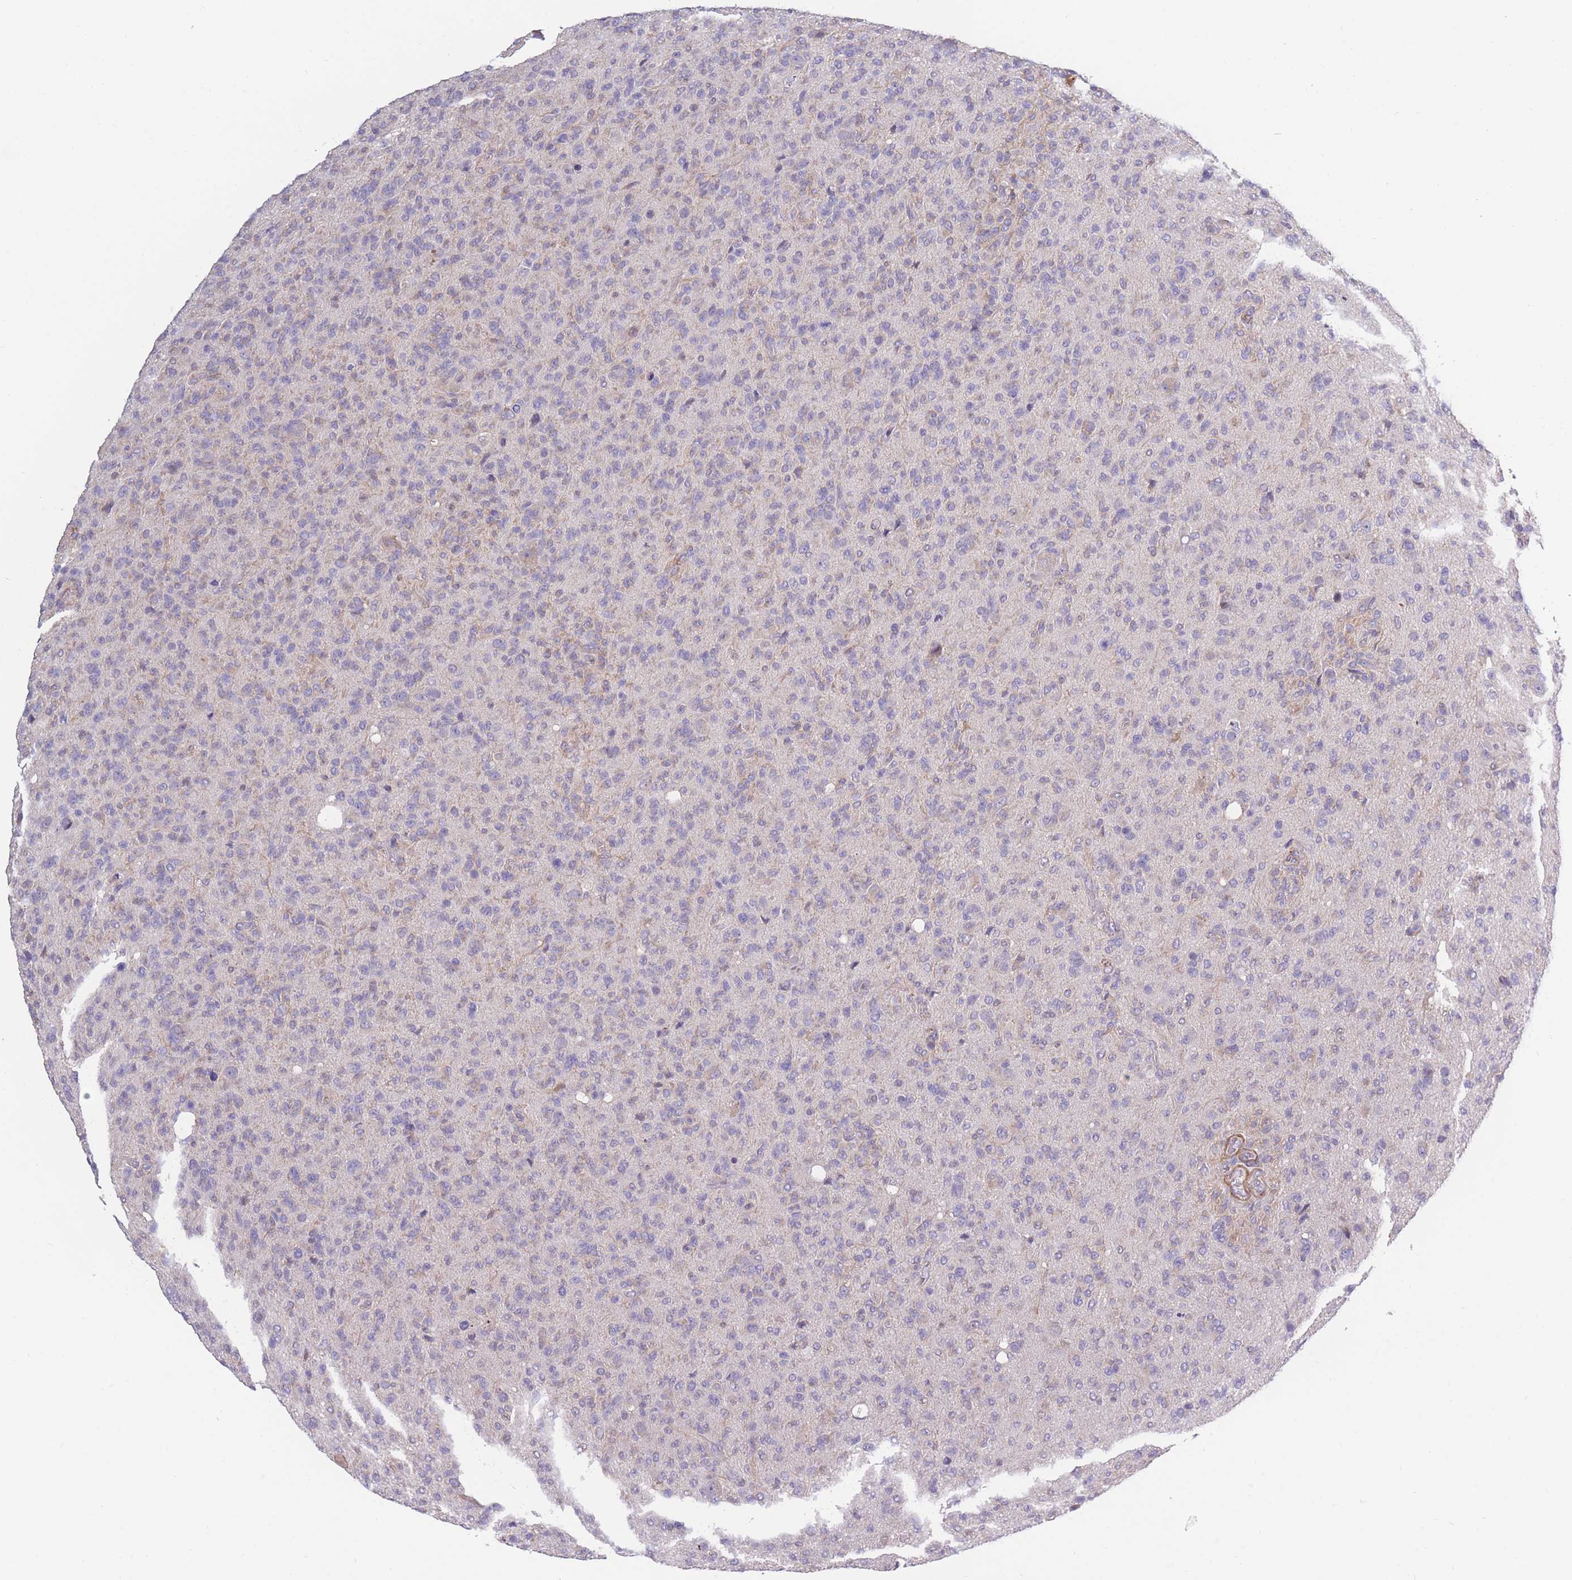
{"staining": {"intensity": "negative", "quantity": "none", "location": "none"}, "tissue": "glioma", "cell_type": "Tumor cells", "image_type": "cancer", "snomed": [{"axis": "morphology", "description": "Glioma, malignant, High grade"}, {"axis": "topography", "description": "Brain"}], "caption": "Immunohistochemistry (IHC) histopathology image of human glioma stained for a protein (brown), which demonstrates no staining in tumor cells.", "gene": "CCNQ", "patient": {"sex": "female", "age": 57}}